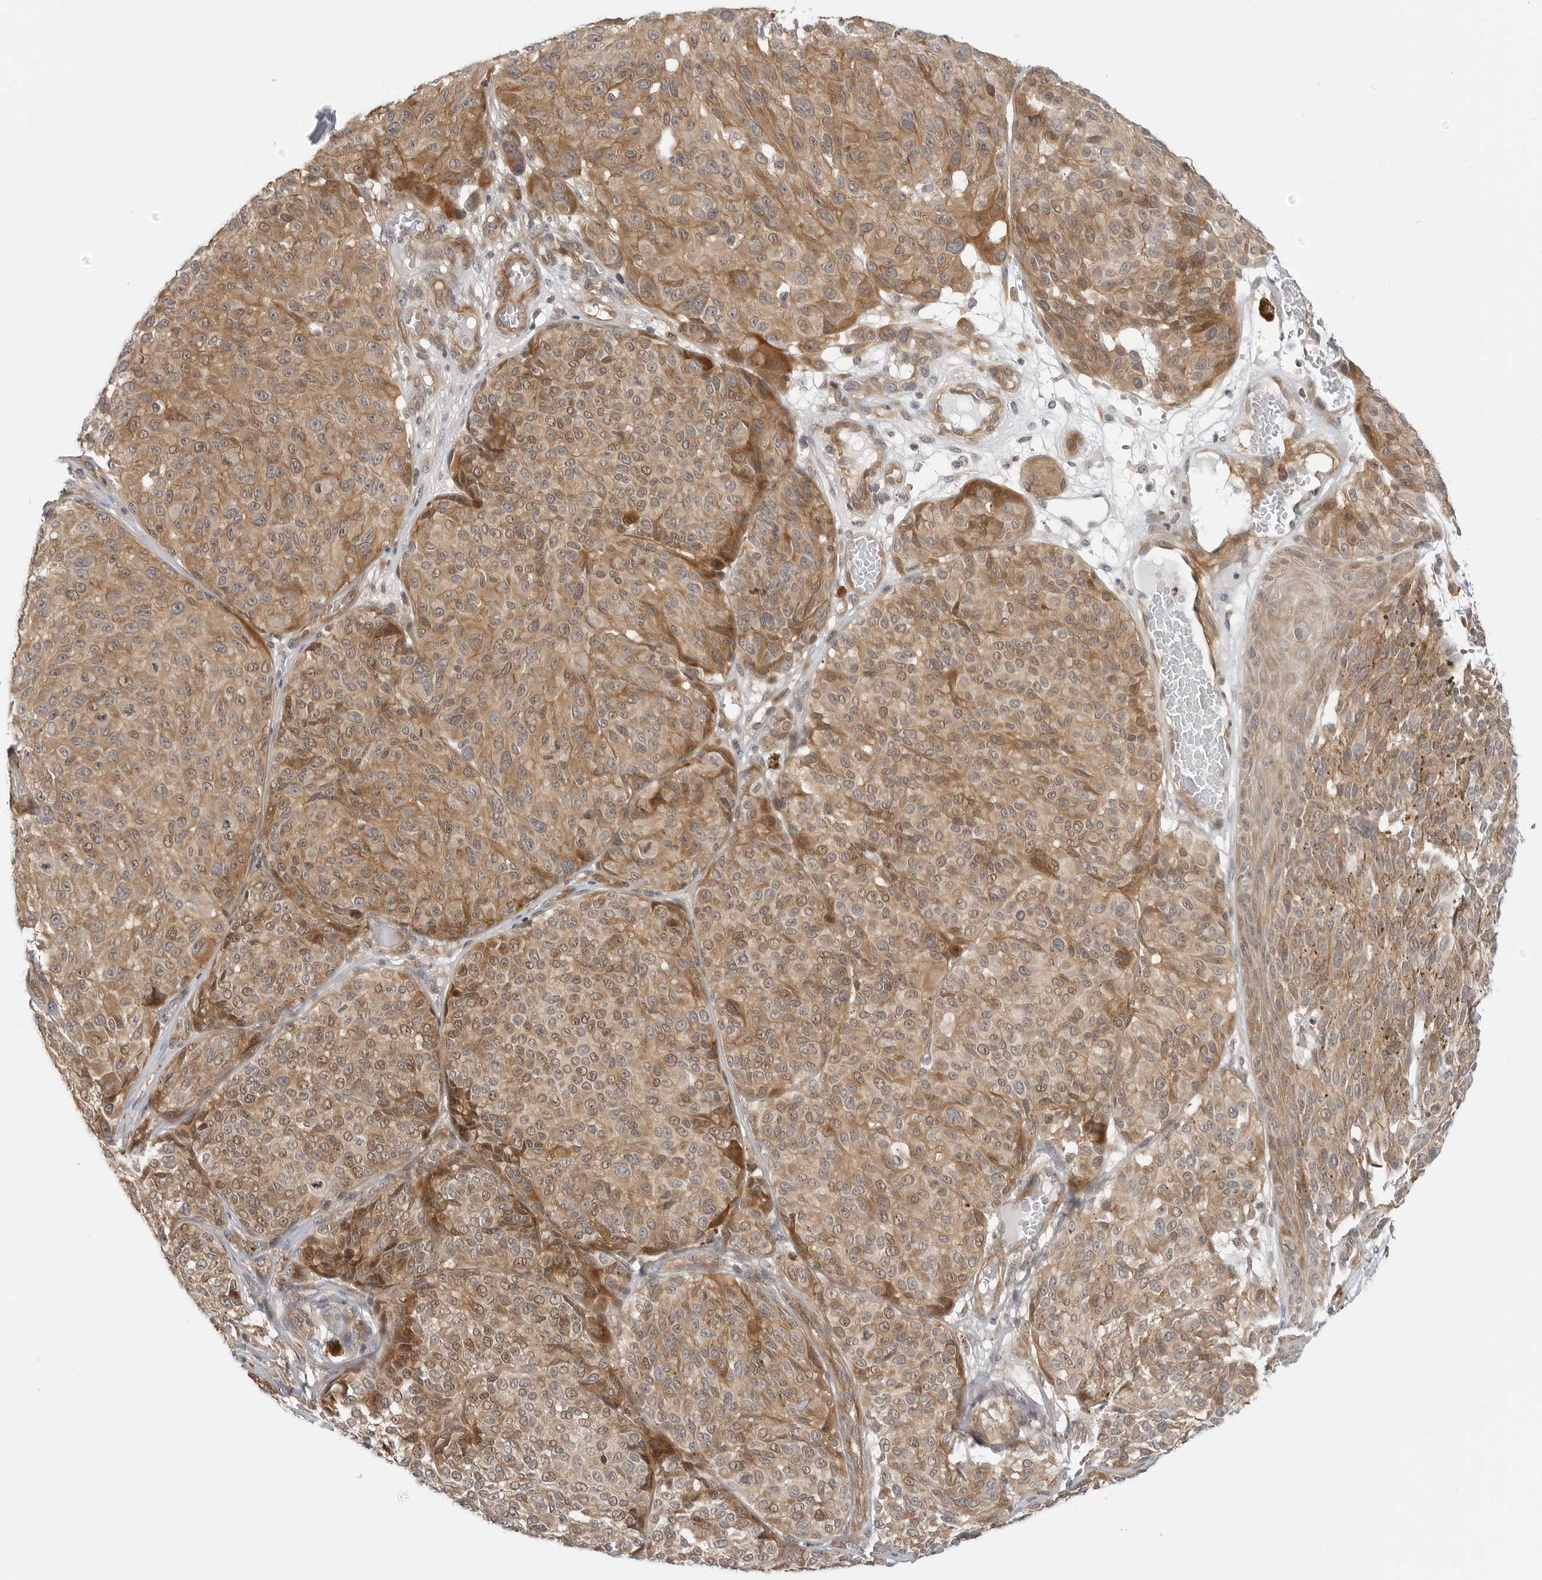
{"staining": {"intensity": "moderate", "quantity": "25%-75%", "location": "cytoplasmic/membranous"}, "tissue": "melanoma", "cell_type": "Tumor cells", "image_type": "cancer", "snomed": [{"axis": "morphology", "description": "Malignant melanoma, NOS"}, {"axis": "topography", "description": "Skin"}], "caption": "Protein staining demonstrates moderate cytoplasmic/membranous positivity in approximately 25%-75% of tumor cells in malignant melanoma.", "gene": "STXBP3", "patient": {"sex": "male", "age": 83}}